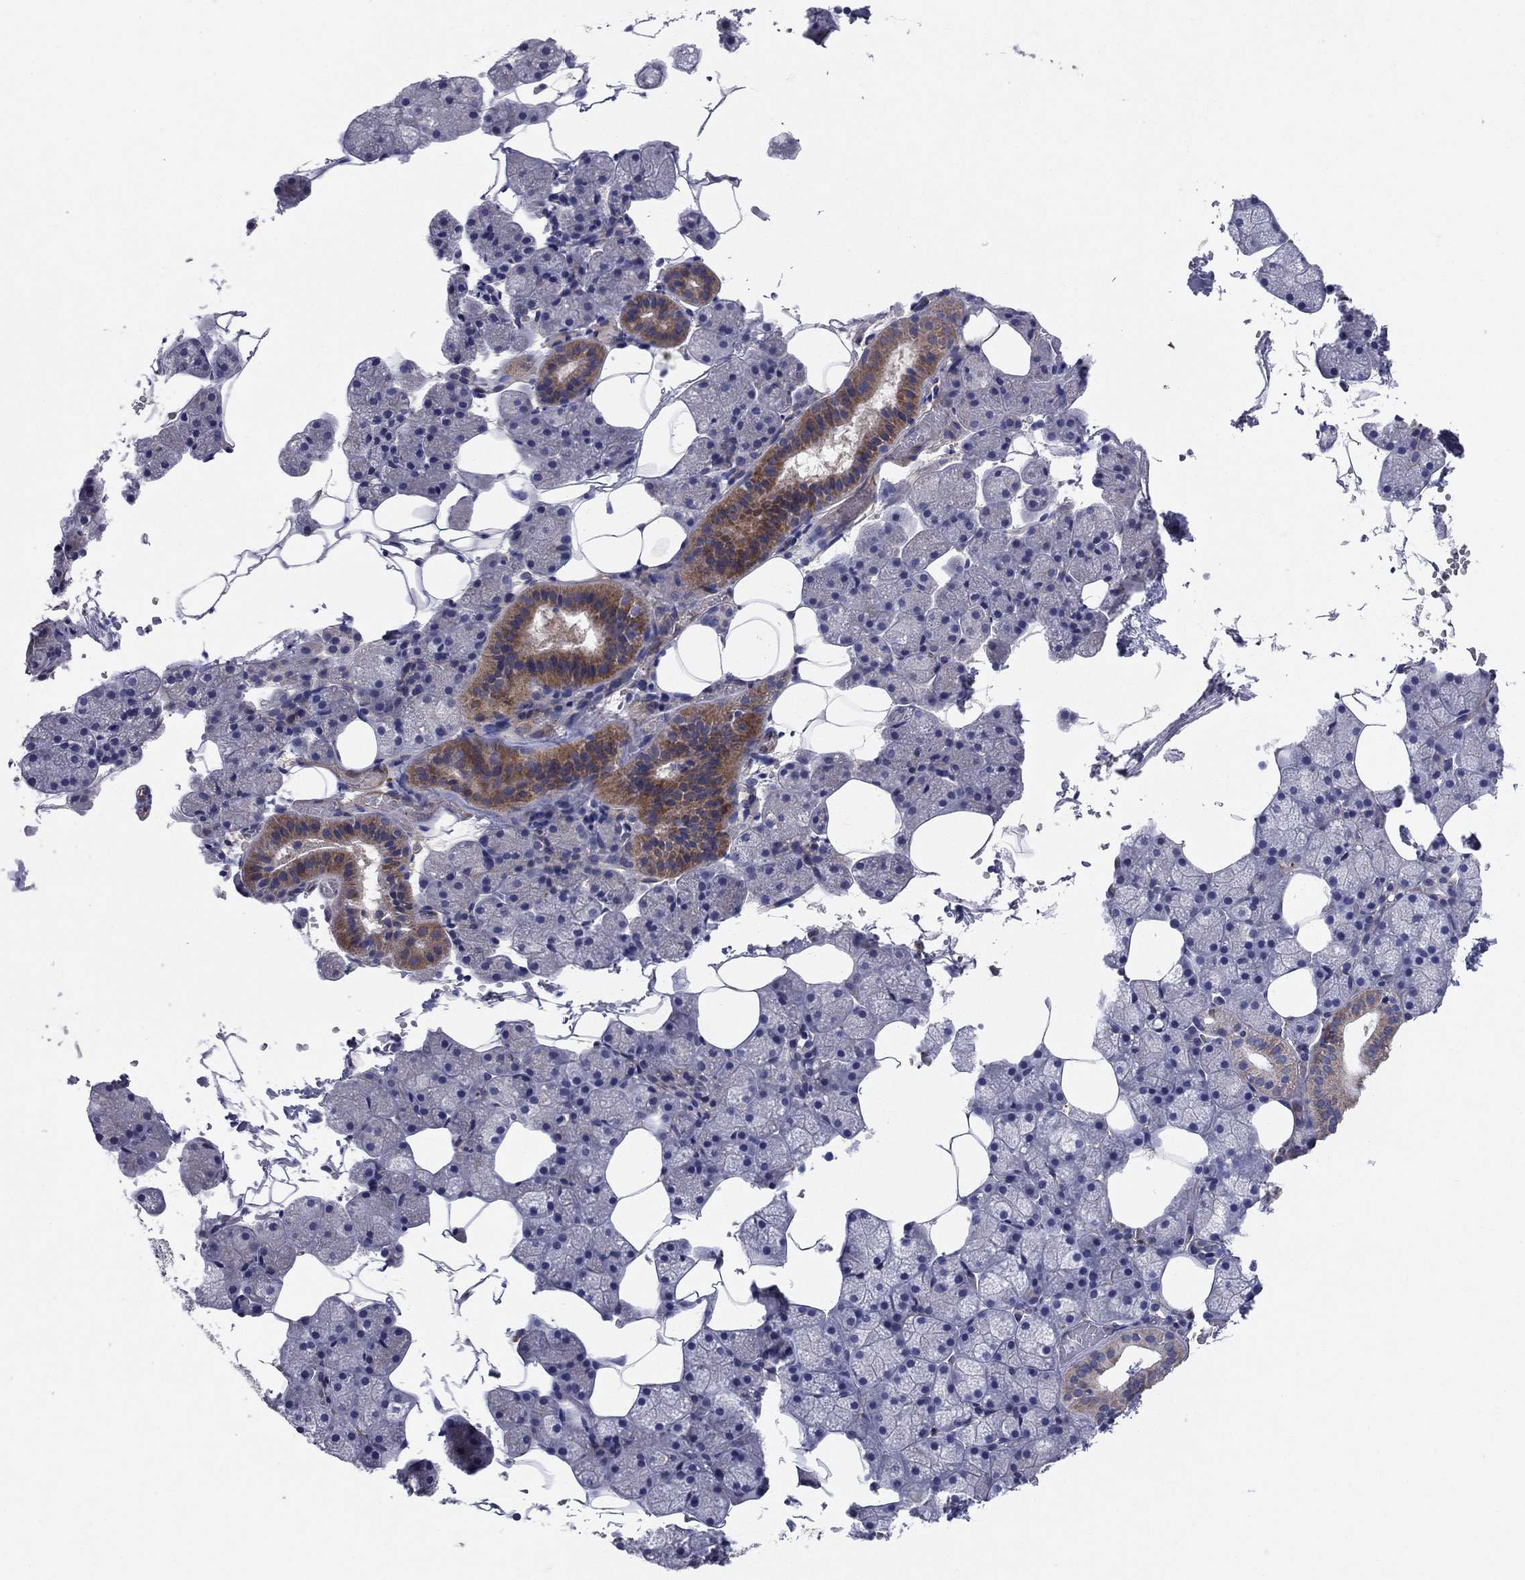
{"staining": {"intensity": "strong", "quantity": "<25%", "location": "cytoplasmic/membranous"}, "tissue": "salivary gland", "cell_type": "Glandular cells", "image_type": "normal", "snomed": [{"axis": "morphology", "description": "Normal tissue, NOS"}, {"axis": "topography", "description": "Salivary gland"}], "caption": "A brown stain labels strong cytoplasmic/membranous expression of a protein in glandular cells of benign human salivary gland.", "gene": "EMP2", "patient": {"sex": "male", "age": 38}}